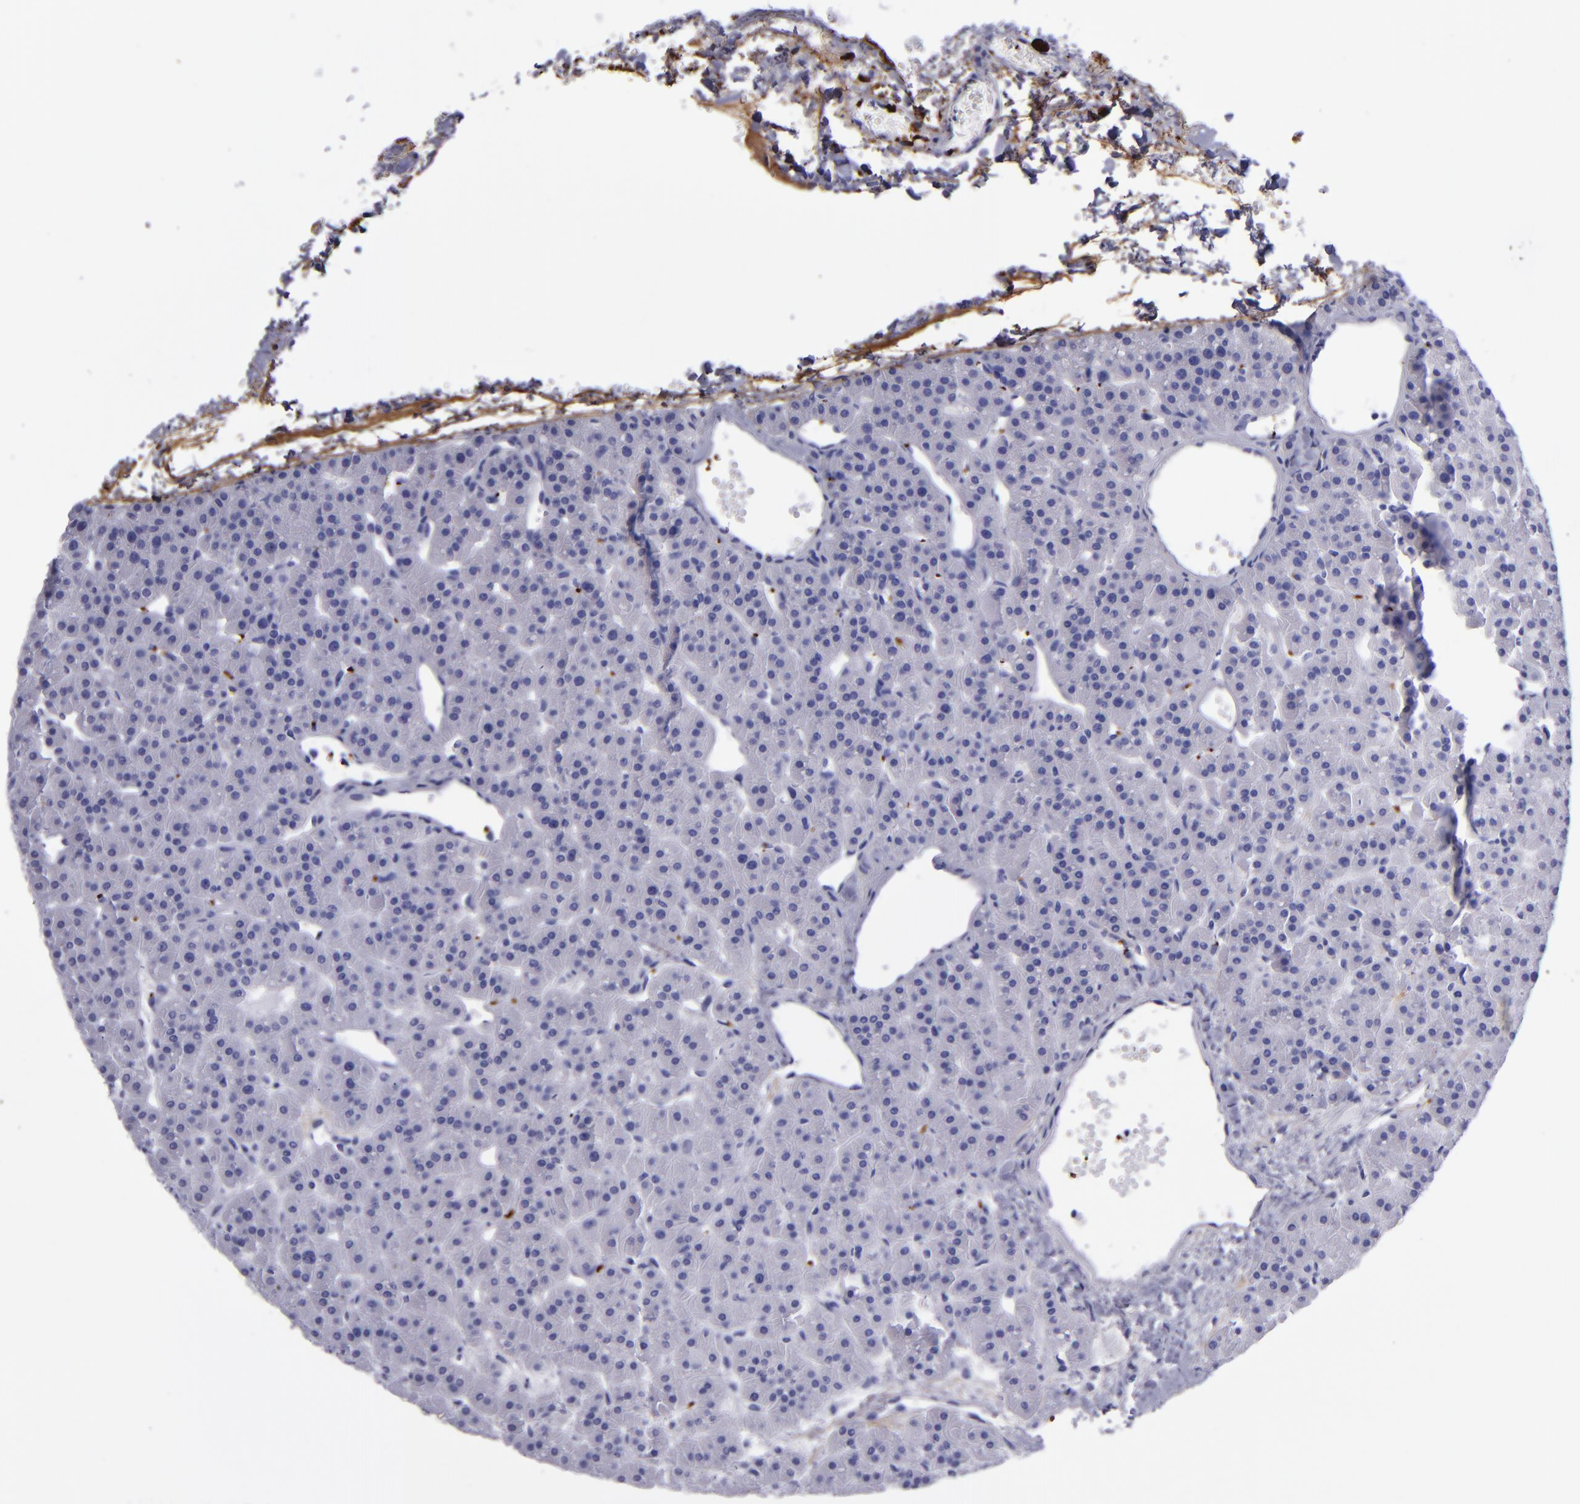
{"staining": {"intensity": "negative", "quantity": "none", "location": "none"}, "tissue": "parathyroid gland", "cell_type": "Glandular cells", "image_type": "normal", "snomed": [{"axis": "morphology", "description": "Normal tissue, NOS"}, {"axis": "topography", "description": "Parathyroid gland"}], "caption": "Parathyroid gland stained for a protein using IHC exhibits no expression glandular cells.", "gene": "EFCAB13", "patient": {"sex": "female", "age": 76}}